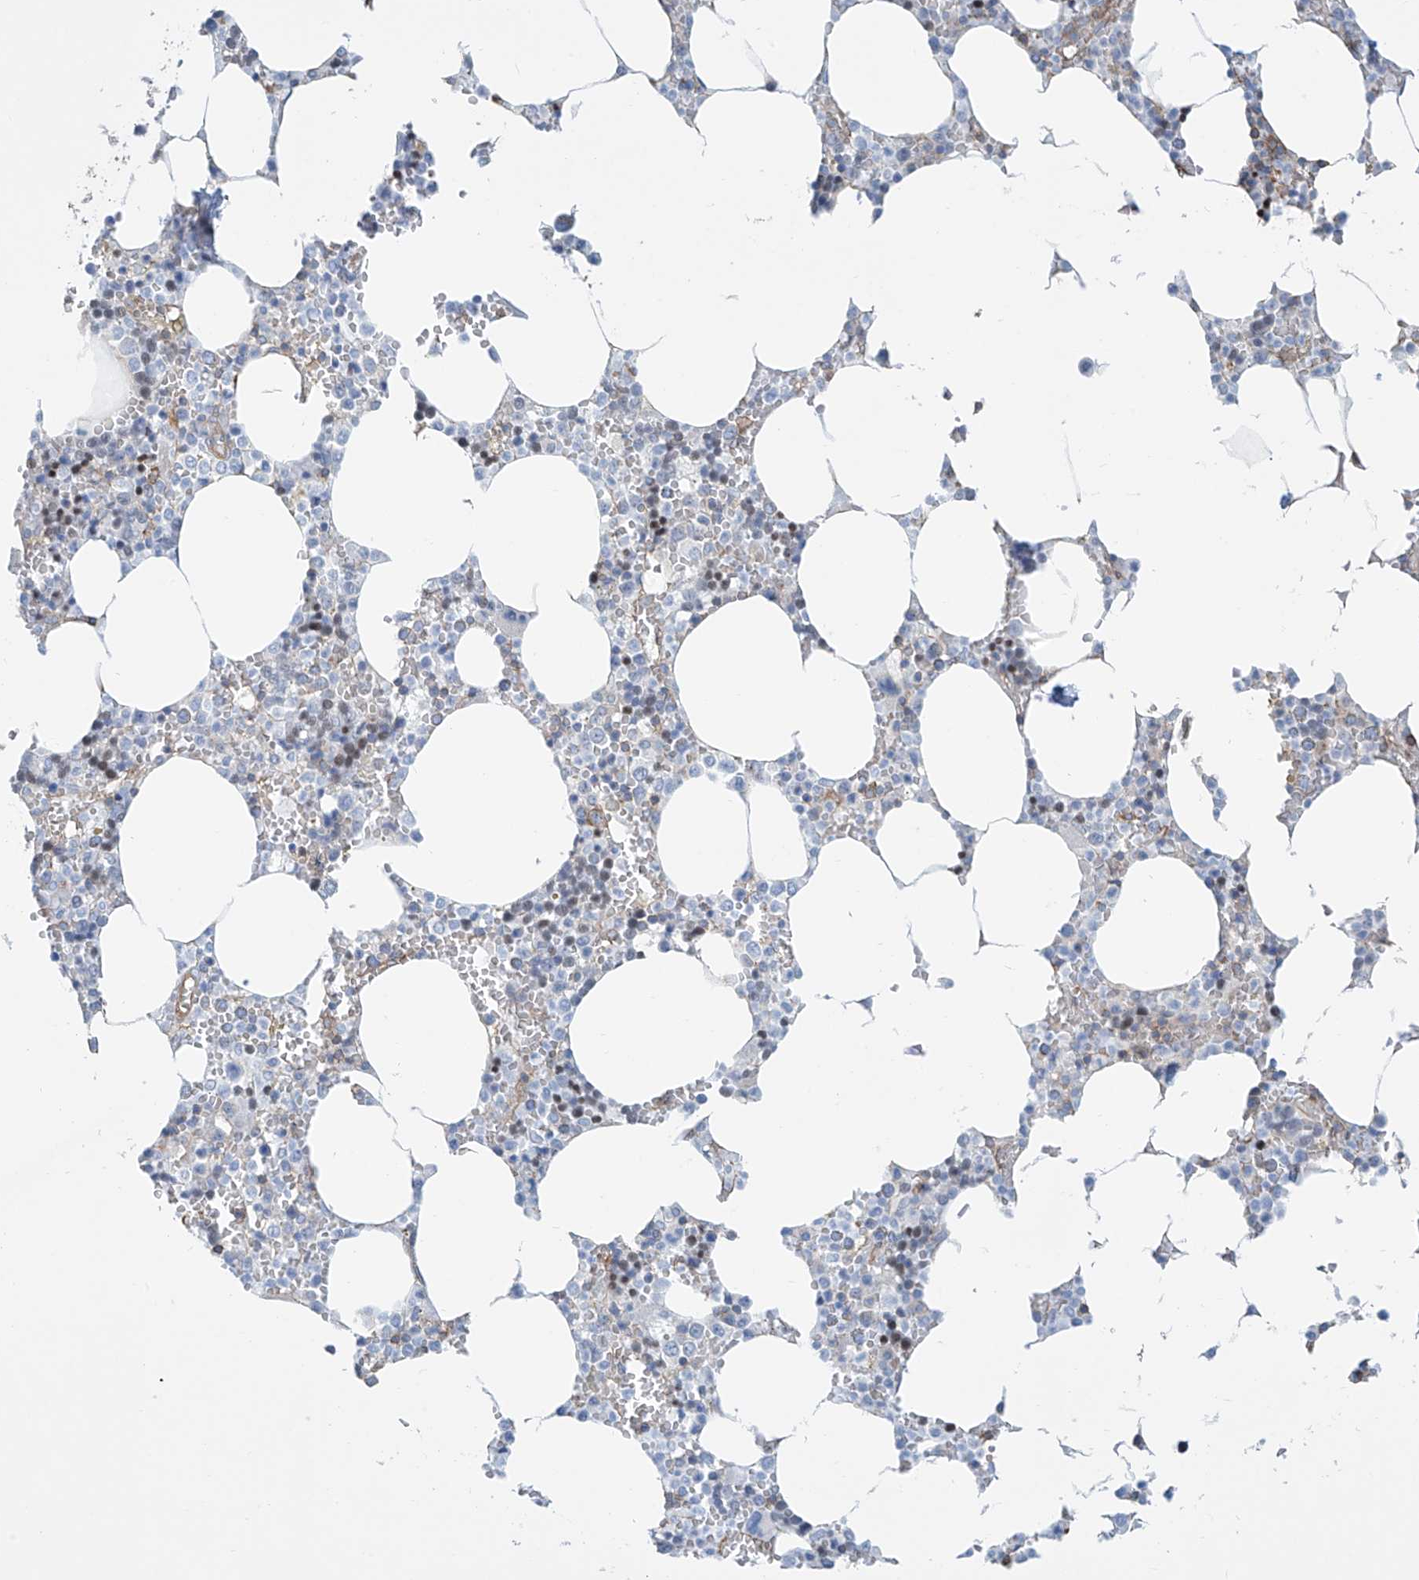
{"staining": {"intensity": "moderate", "quantity": "<25%", "location": "cytoplasmic/membranous,nuclear"}, "tissue": "bone marrow", "cell_type": "Hematopoietic cells", "image_type": "normal", "snomed": [{"axis": "morphology", "description": "Normal tissue, NOS"}, {"axis": "topography", "description": "Bone marrow"}], "caption": "An image showing moderate cytoplasmic/membranous,nuclear expression in about <25% of hematopoietic cells in normal bone marrow, as visualized by brown immunohistochemical staining.", "gene": "ZNF846", "patient": {"sex": "male", "age": 70}}